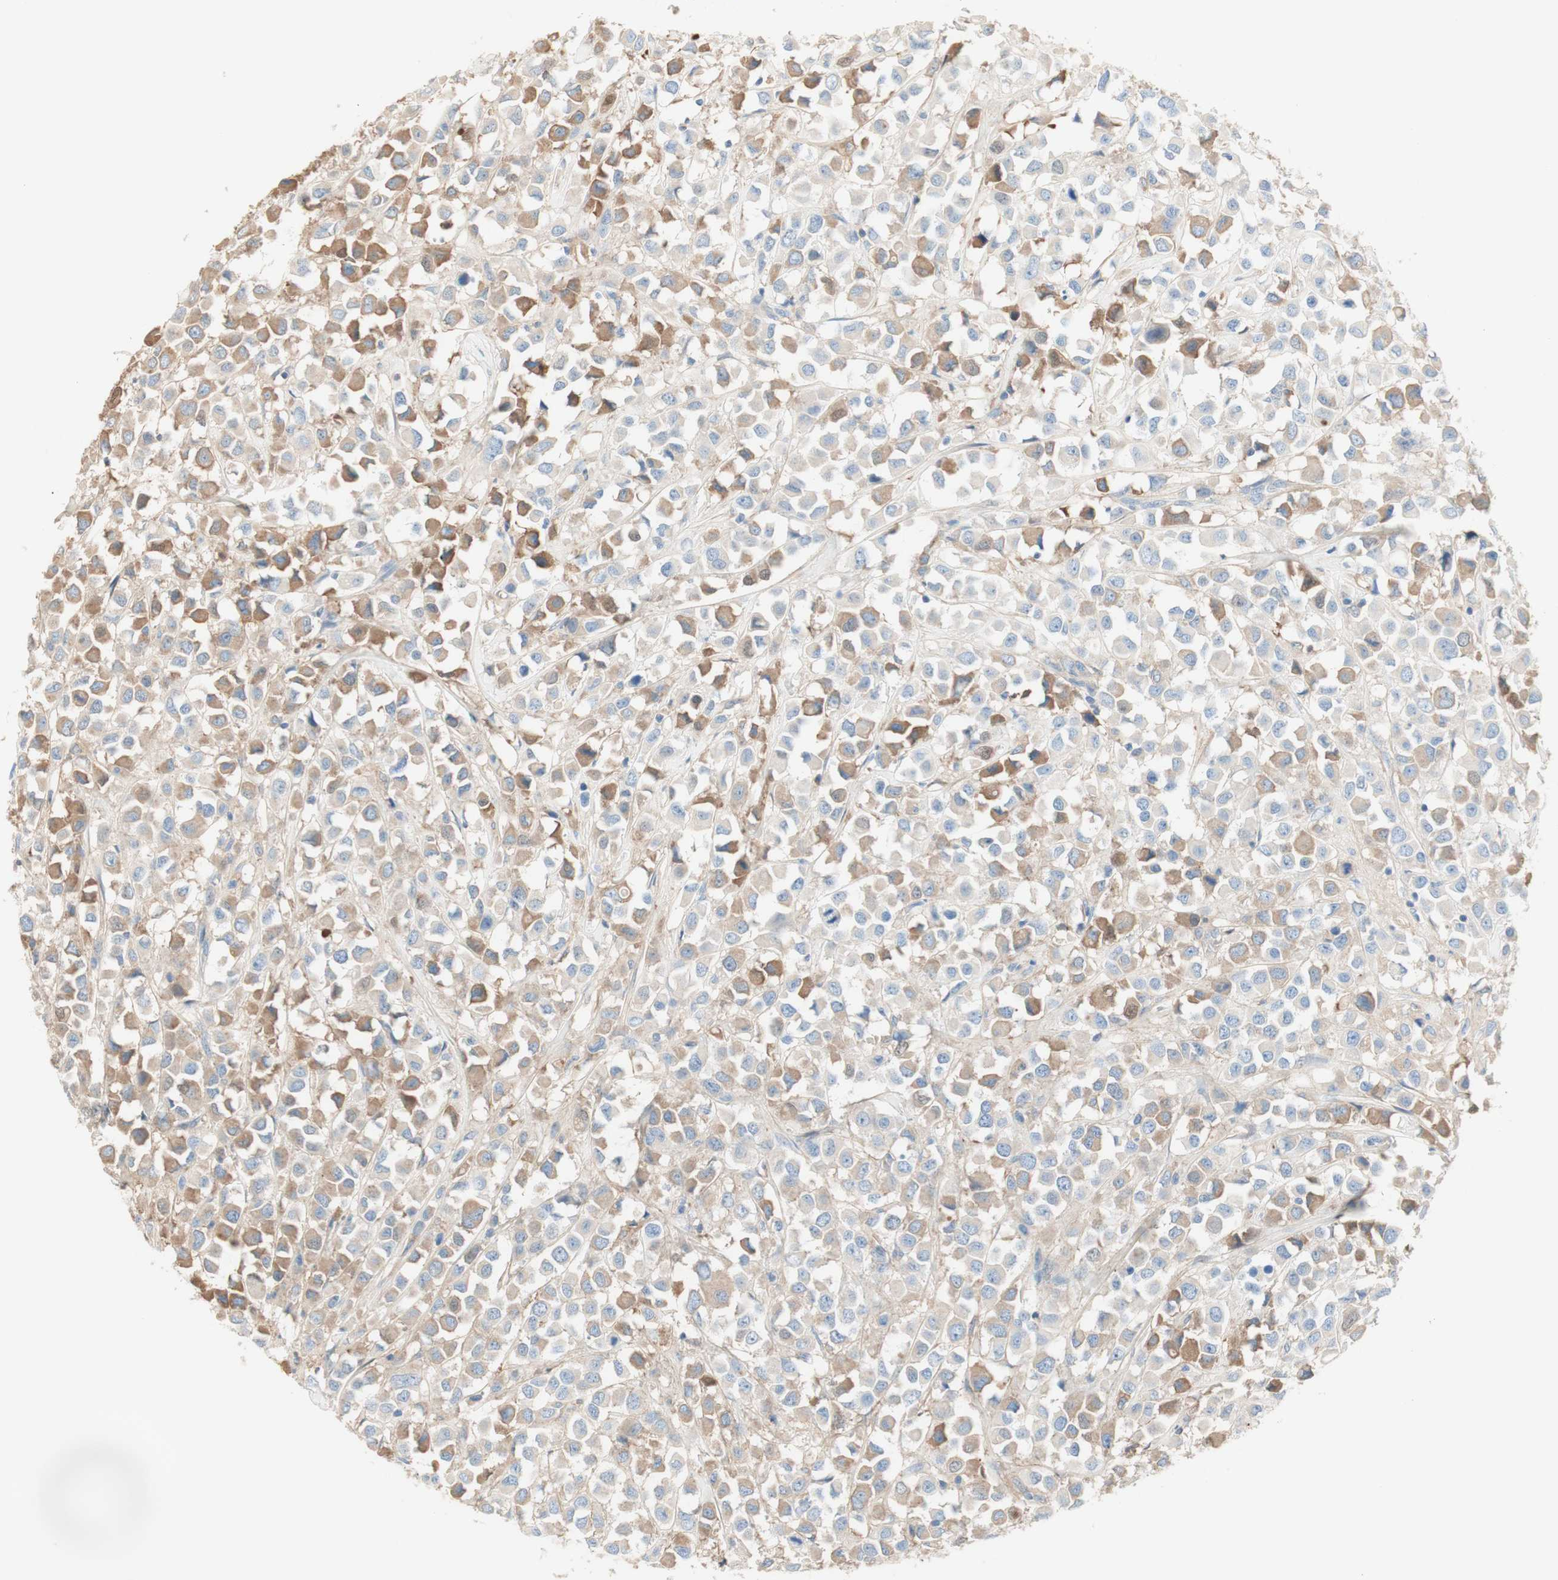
{"staining": {"intensity": "moderate", "quantity": "25%-75%", "location": "cytoplasmic/membranous"}, "tissue": "breast cancer", "cell_type": "Tumor cells", "image_type": "cancer", "snomed": [{"axis": "morphology", "description": "Duct carcinoma"}, {"axis": "topography", "description": "Breast"}], "caption": "IHC (DAB (3,3'-diaminobenzidine)) staining of human intraductal carcinoma (breast) demonstrates moderate cytoplasmic/membranous protein expression in approximately 25%-75% of tumor cells. The staining was performed using DAB (3,3'-diaminobenzidine), with brown indicating positive protein expression. Nuclei are stained blue with hematoxylin.", "gene": "KNG1", "patient": {"sex": "female", "age": 61}}